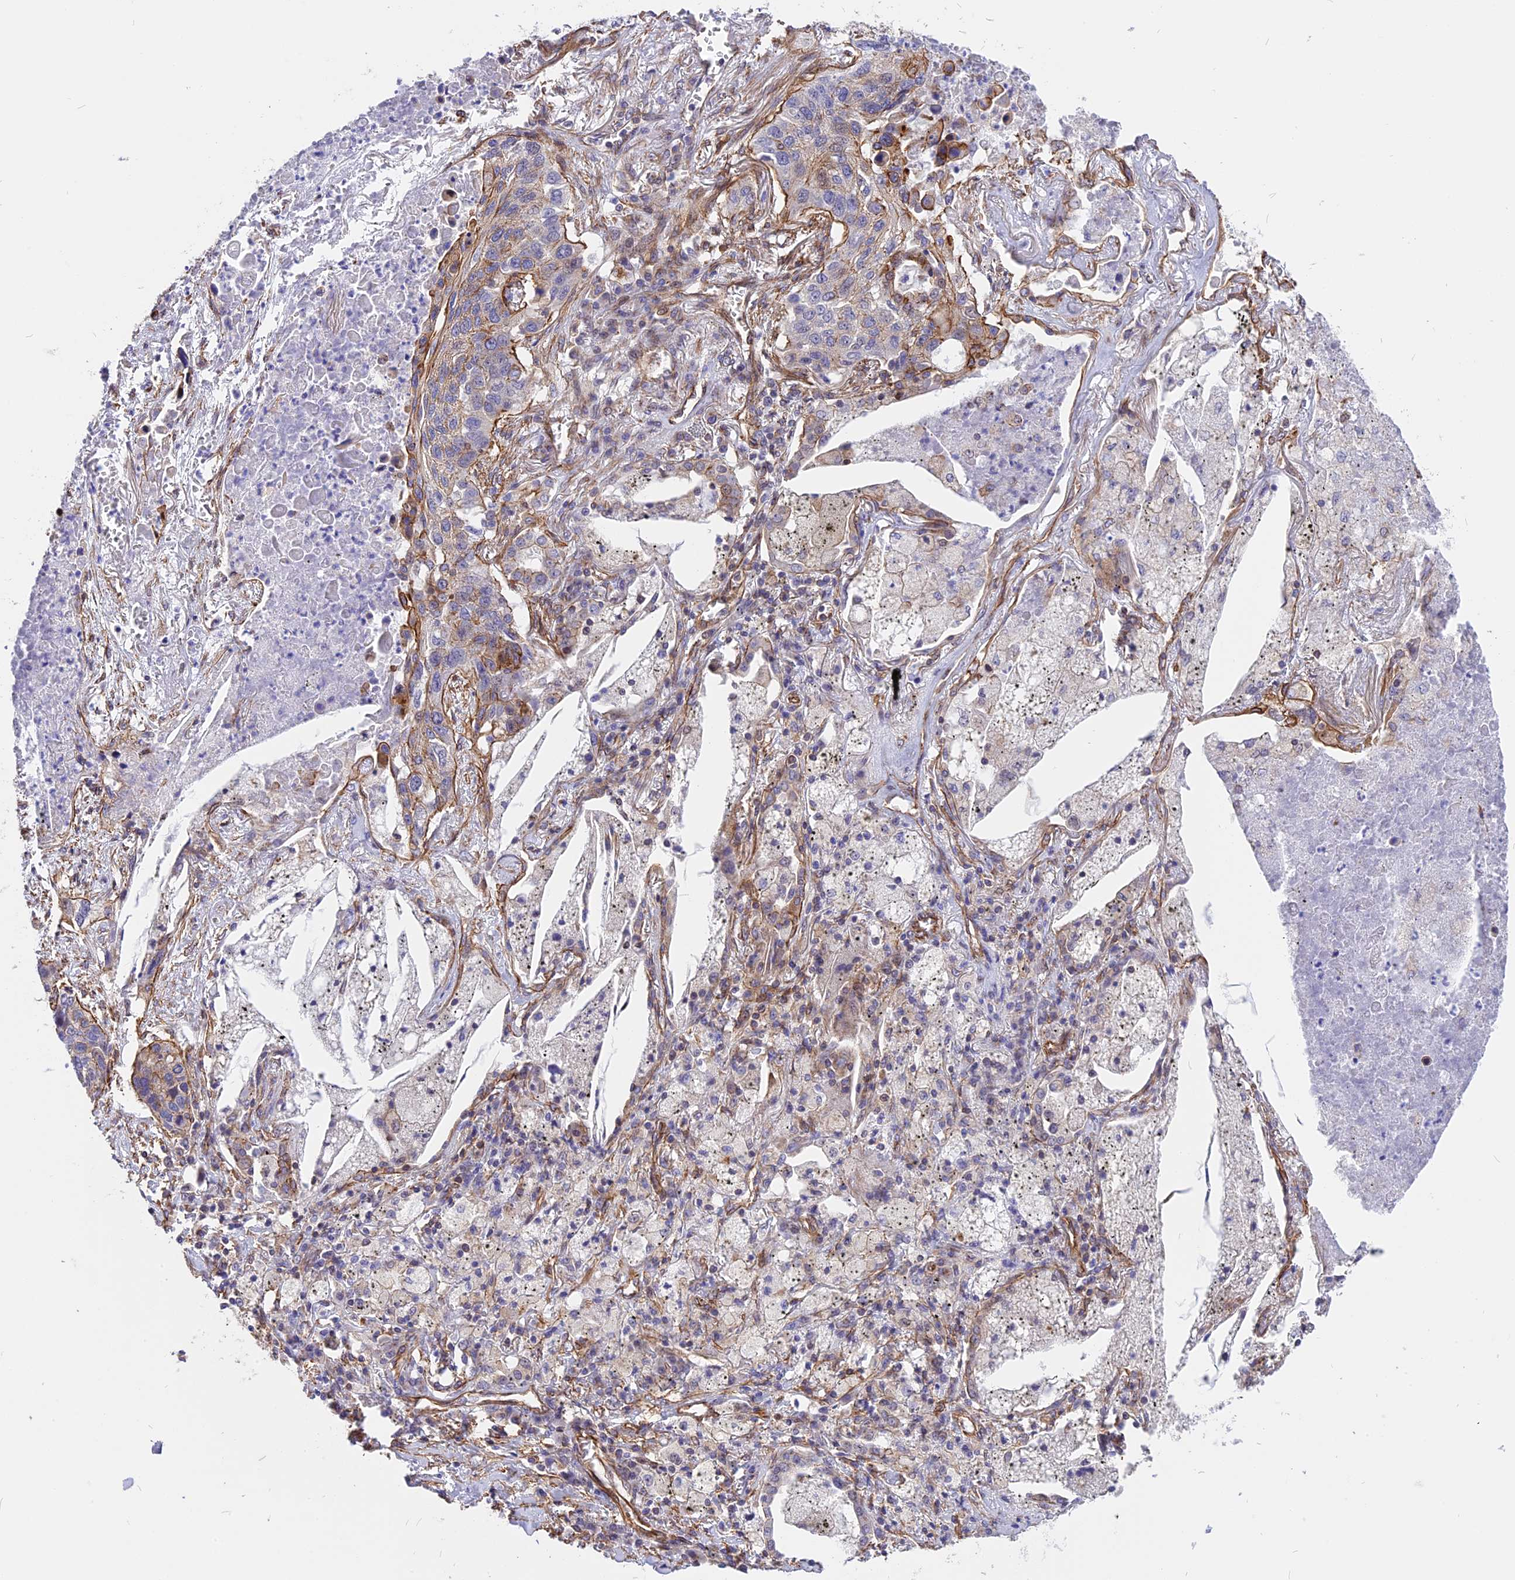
{"staining": {"intensity": "moderate", "quantity": "25%-75%", "location": "cytoplasmic/membranous"}, "tissue": "lung cancer", "cell_type": "Tumor cells", "image_type": "cancer", "snomed": [{"axis": "morphology", "description": "Squamous cell carcinoma, NOS"}, {"axis": "topography", "description": "Lung"}], "caption": "Protein expression analysis of human lung cancer (squamous cell carcinoma) reveals moderate cytoplasmic/membranous expression in approximately 25%-75% of tumor cells.", "gene": "R3HDM4", "patient": {"sex": "female", "age": 63}}